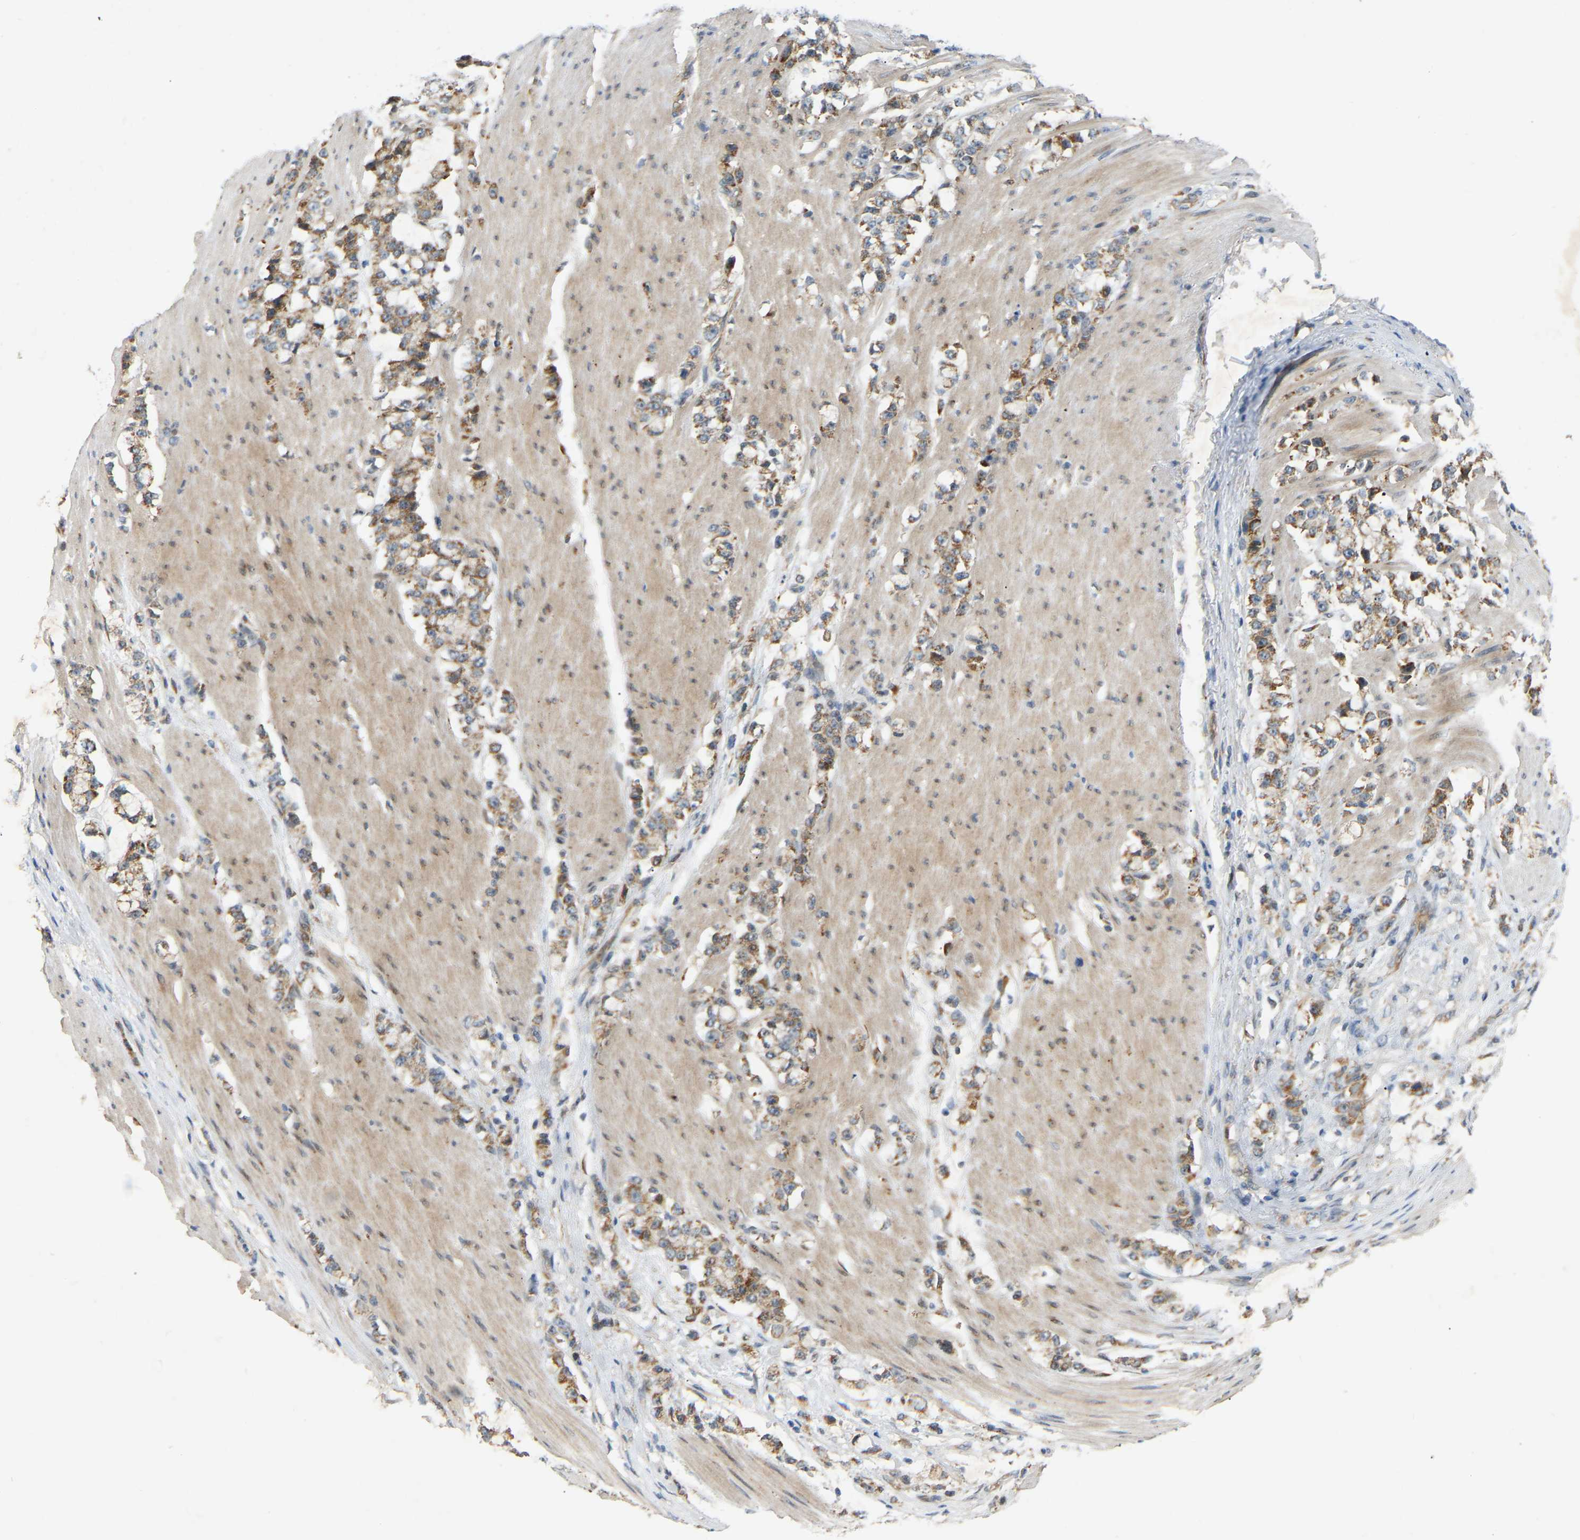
{"staining": {"intensity": "weak", "quantity": ">75%", "location": "cytoplasmic/membranous"}, "tissue": "stomach cancer", "cell_type": "Tumor cells", "image_type": "cancer", "snomed": [{"axis": "morphology", "description": "Adenocarcinoma, NOS"}, {"axis": "topography", "description": "Stomach, lower"}], "caption": "This photomicrograph displays immunohistochemistry (IHC) staining of stomach cancer, with low weak cytoplasmic/membranous expression in about >75% of tumor cells.", "gene": "PTCD1", "patient": {"sex": "male", "age": 88}}